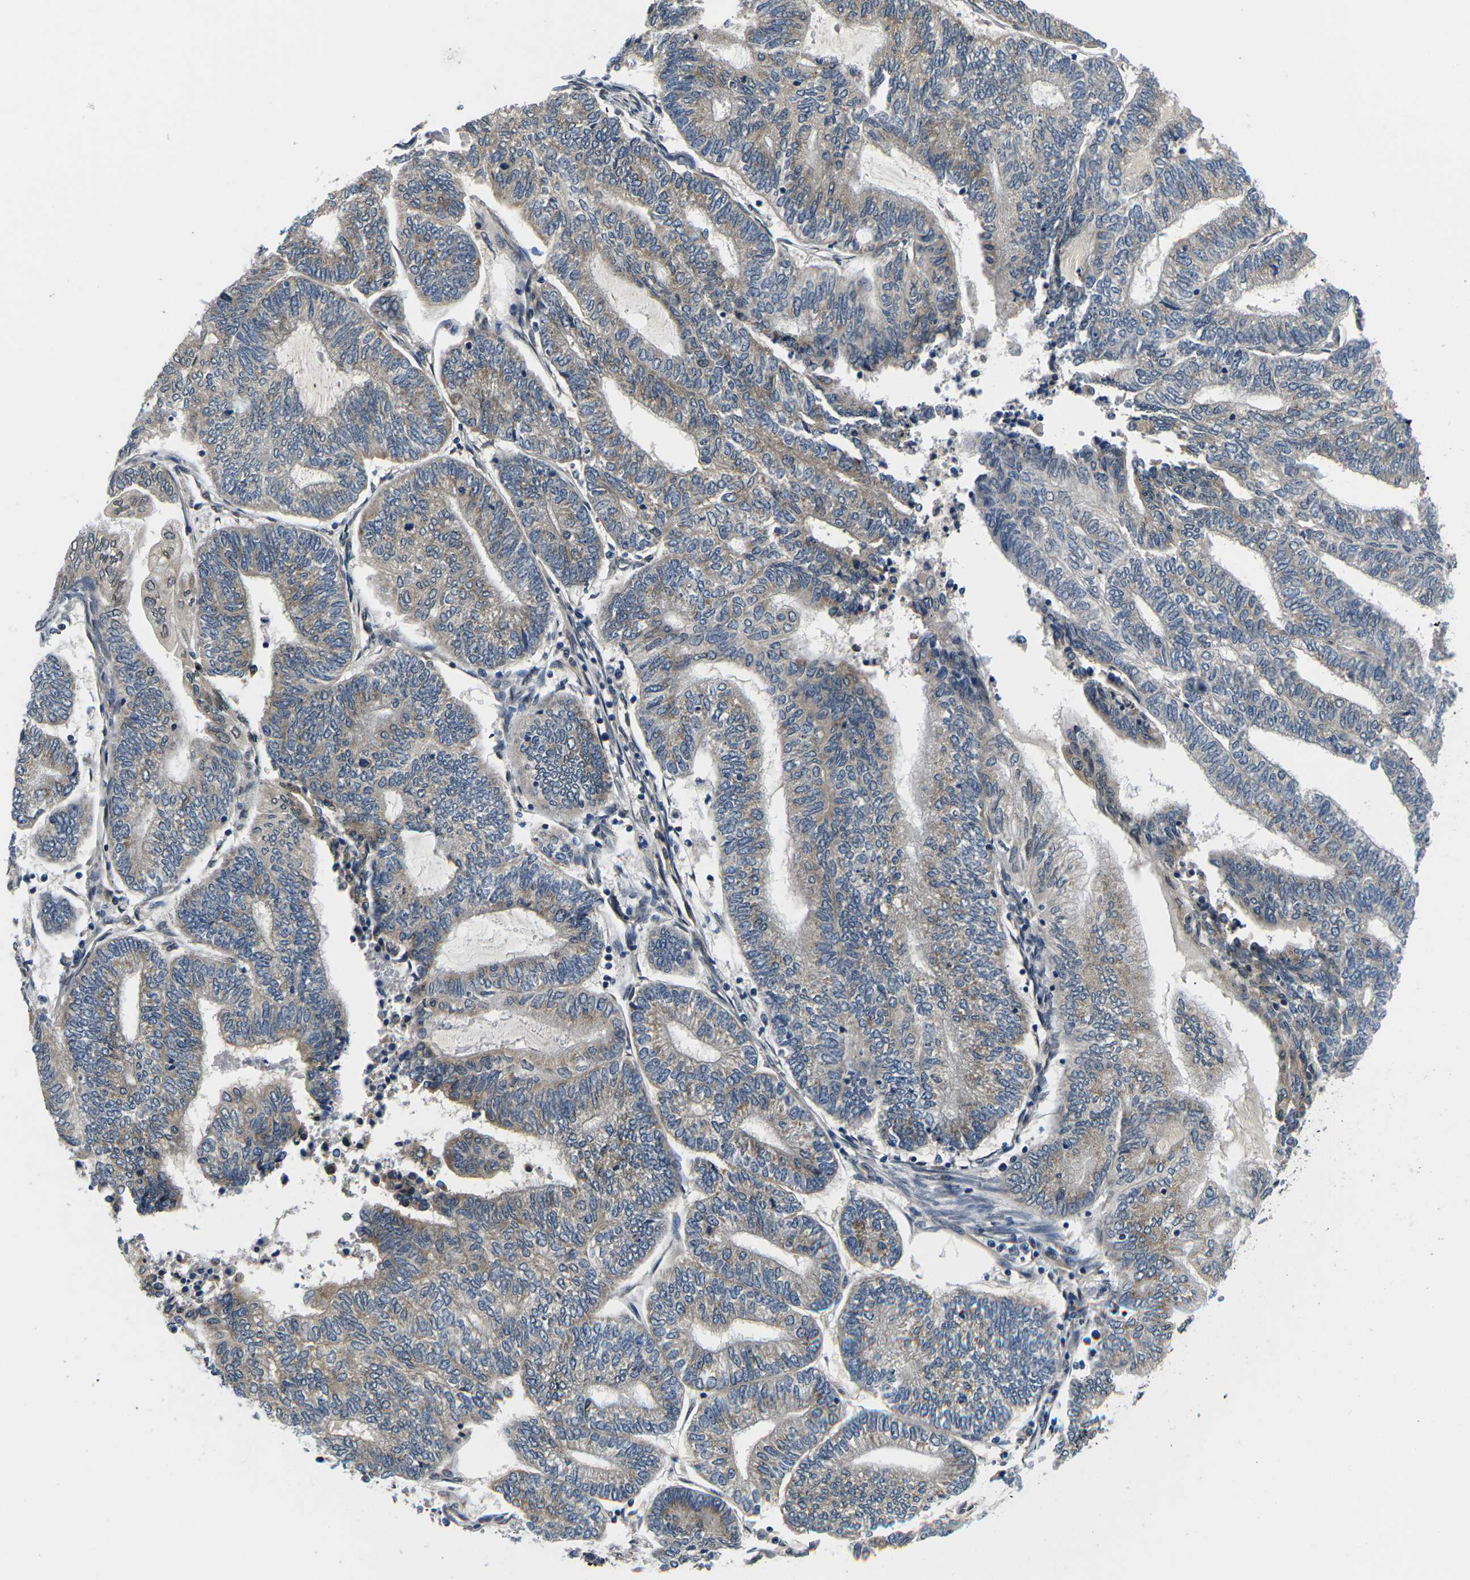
{"staining": {"intensity": "weak", "quantity": "25%-75%", "location": "cytoplasmic/membranous"}, "tissue": "endometrial cancer", "cell_type": "Tumor cells", "image_type": "cancer", "snomed": [{"axis": "morphology", "description": "Adenocarcinoma, NOS"}, {"axis": "topography", "description": "Uterus"}, {"axis": "topography", "description": "Endometrium"}], "caption": "DAB (3,3'-diaminobenzidine) immunohistochemical staining of human endometrial adenocarcinoma demonstrates weak cytoplasmic/membranous protein positivity in approximately 25%-75% of tumor cells.", "gene": "SNX10", "patient": {"sex": "female", "age": 70}}